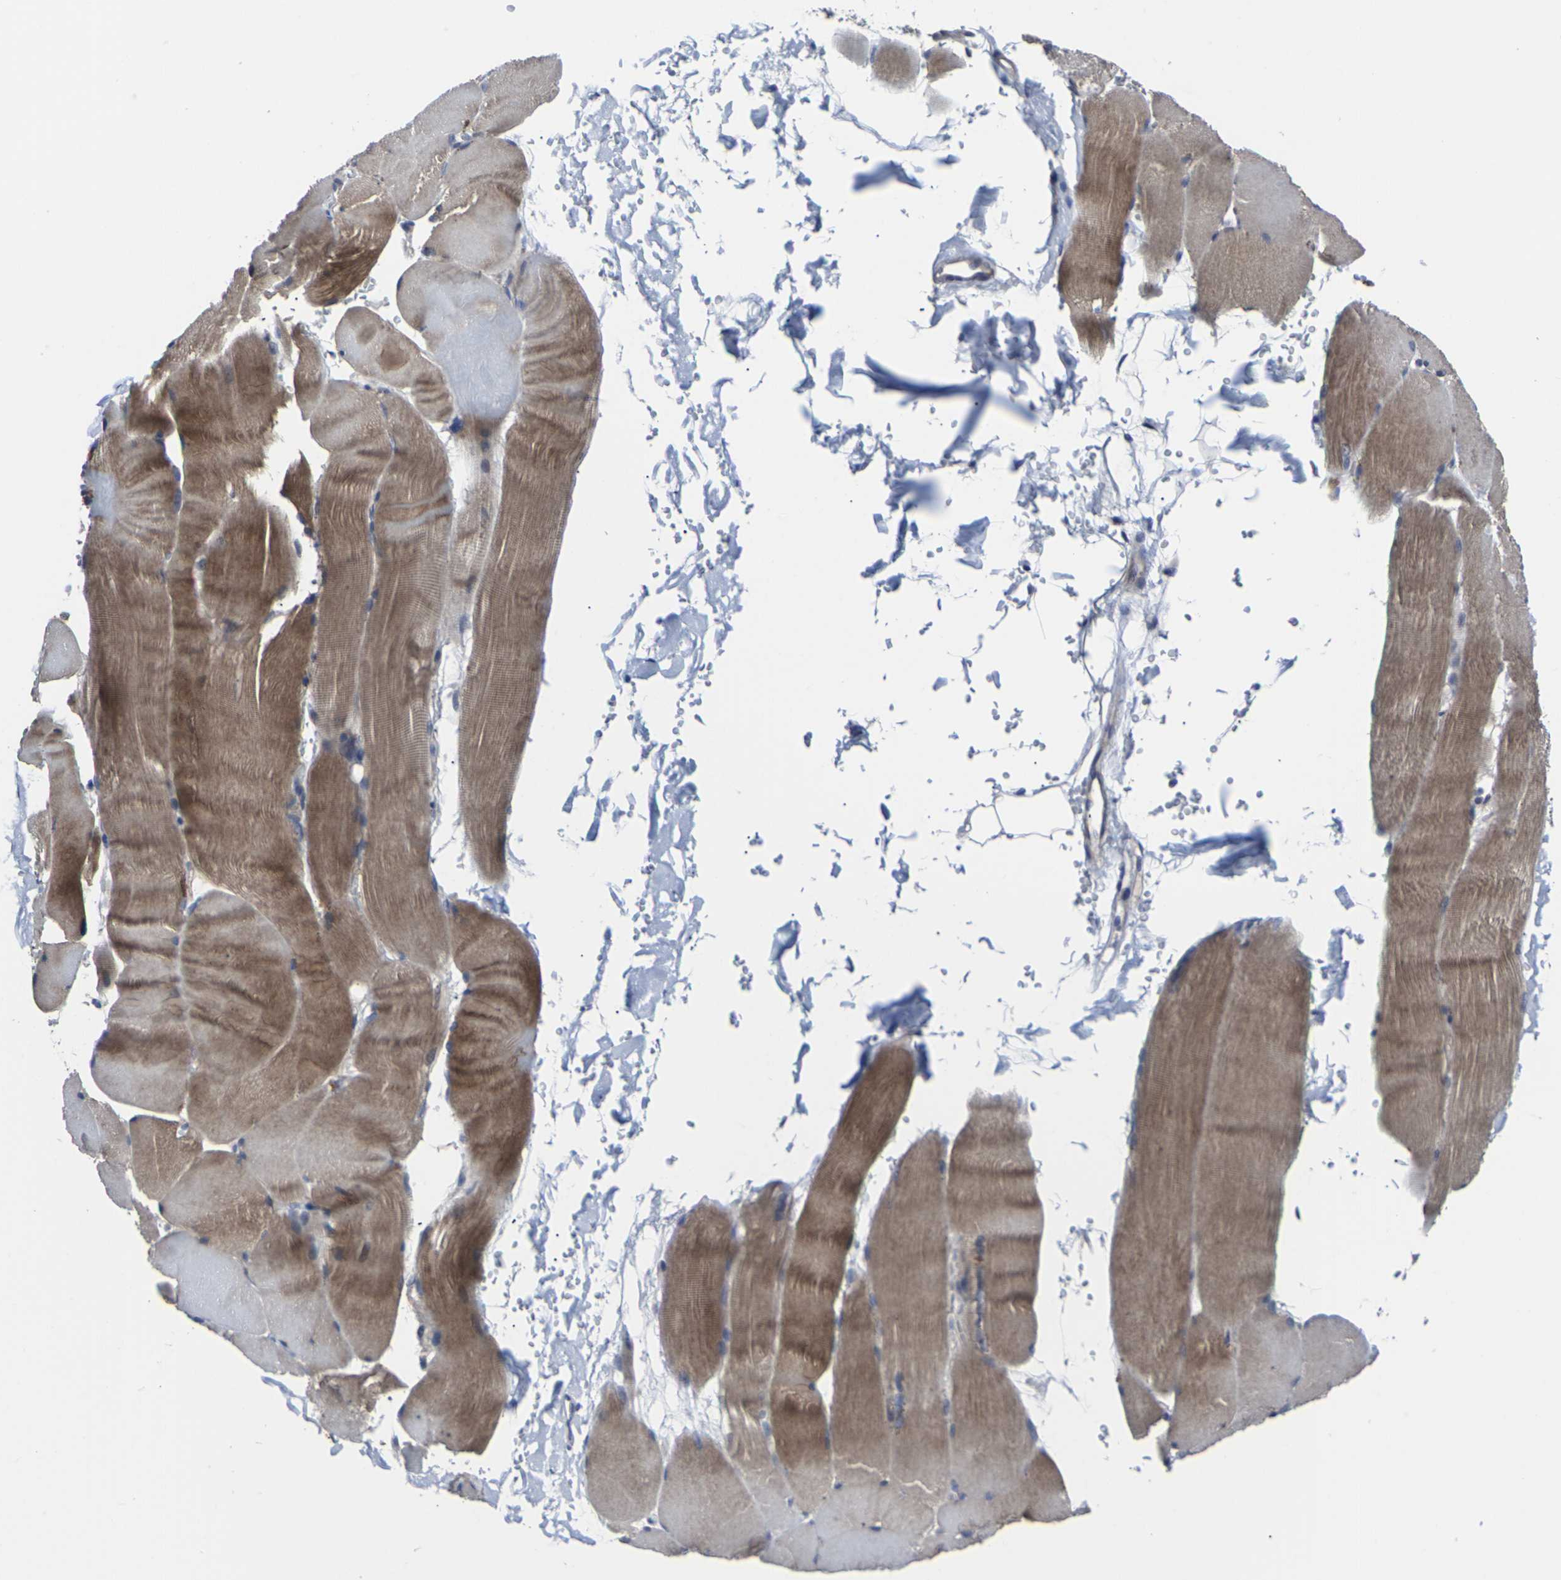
{"staining": {"intensity": "moderate", "quantity": ">75%", "location": "cytoplasmic/membranous"}, "tissue": "skeletal muscle", "cell_type": "Myocytes", "image_type": "normal", "snomed": [{"axis": "morphology", "description": "Normal tissue, NOS"}, {"axis": "topography", "description": "Skin"}, {"axis": "topography", "description": "Skeletal muscle"}], "caption": "Brown immunohistochemical staining in normal human skeletal muscle exhibits moderate cytoplasmic/membranous staining in approximately >75% of myocytes. (Brightfield microscopy of DAB IHC at high magnification).", "gene": "MSANTD4", "patient": {"sex": "male", "age": 83}}